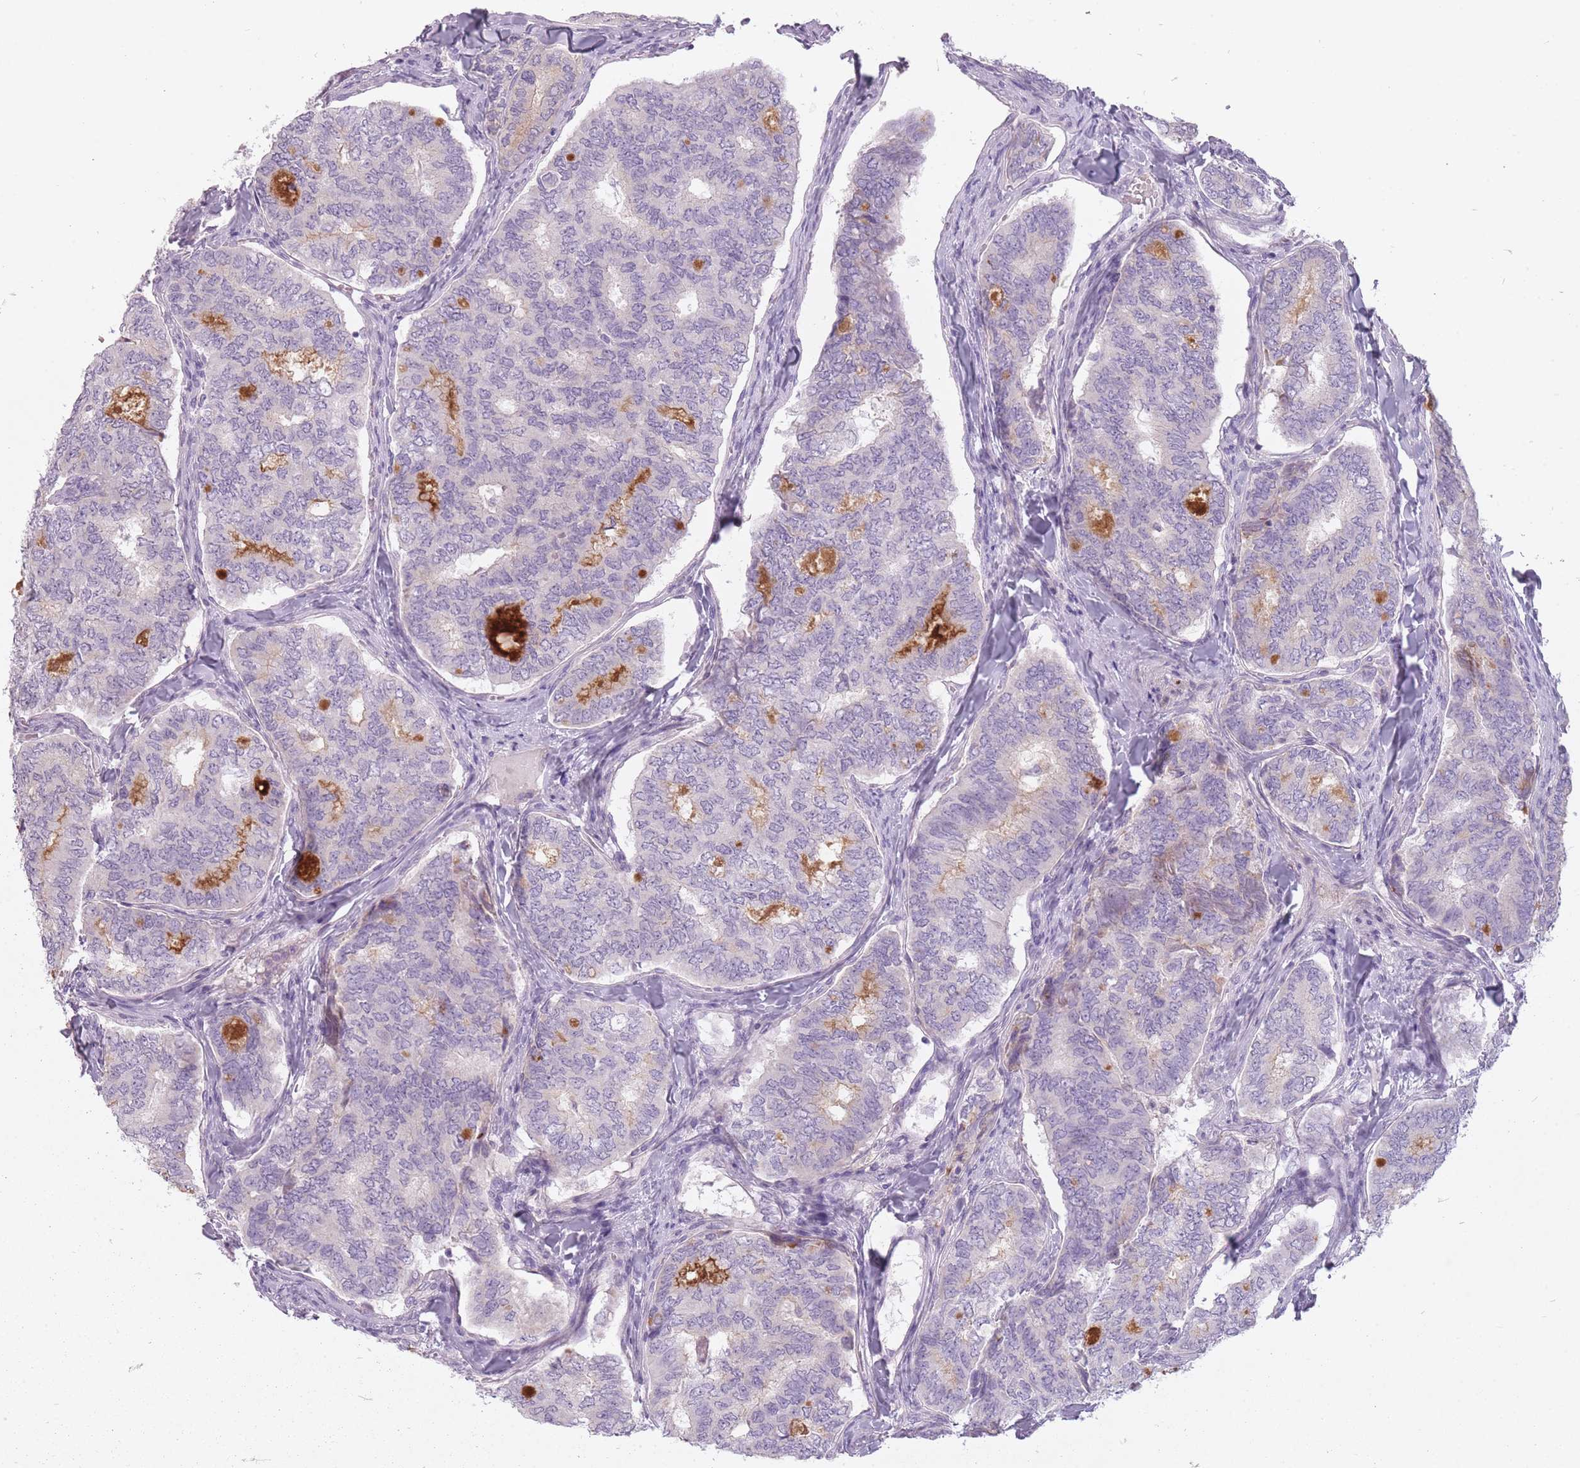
{"staining": {"intensity": "negative", "quantity": "none", "location": "none"}, "tissue": "thyroid cancer", "cell_type": "Tumor cells", "image_type": "cancer", "snomed": [{"axis": "morphology", "description": "Papillary adenocarcinoma, NOS"}, {"axis": "topography", "description": "Thyroid gland"}], "caption": "IHC of human thyroid cancer (papillary adenocarcinoma) displays no expression in tumor cells.", "gene": "RFX4", "patient": {"sex": "female", "age": 35}}